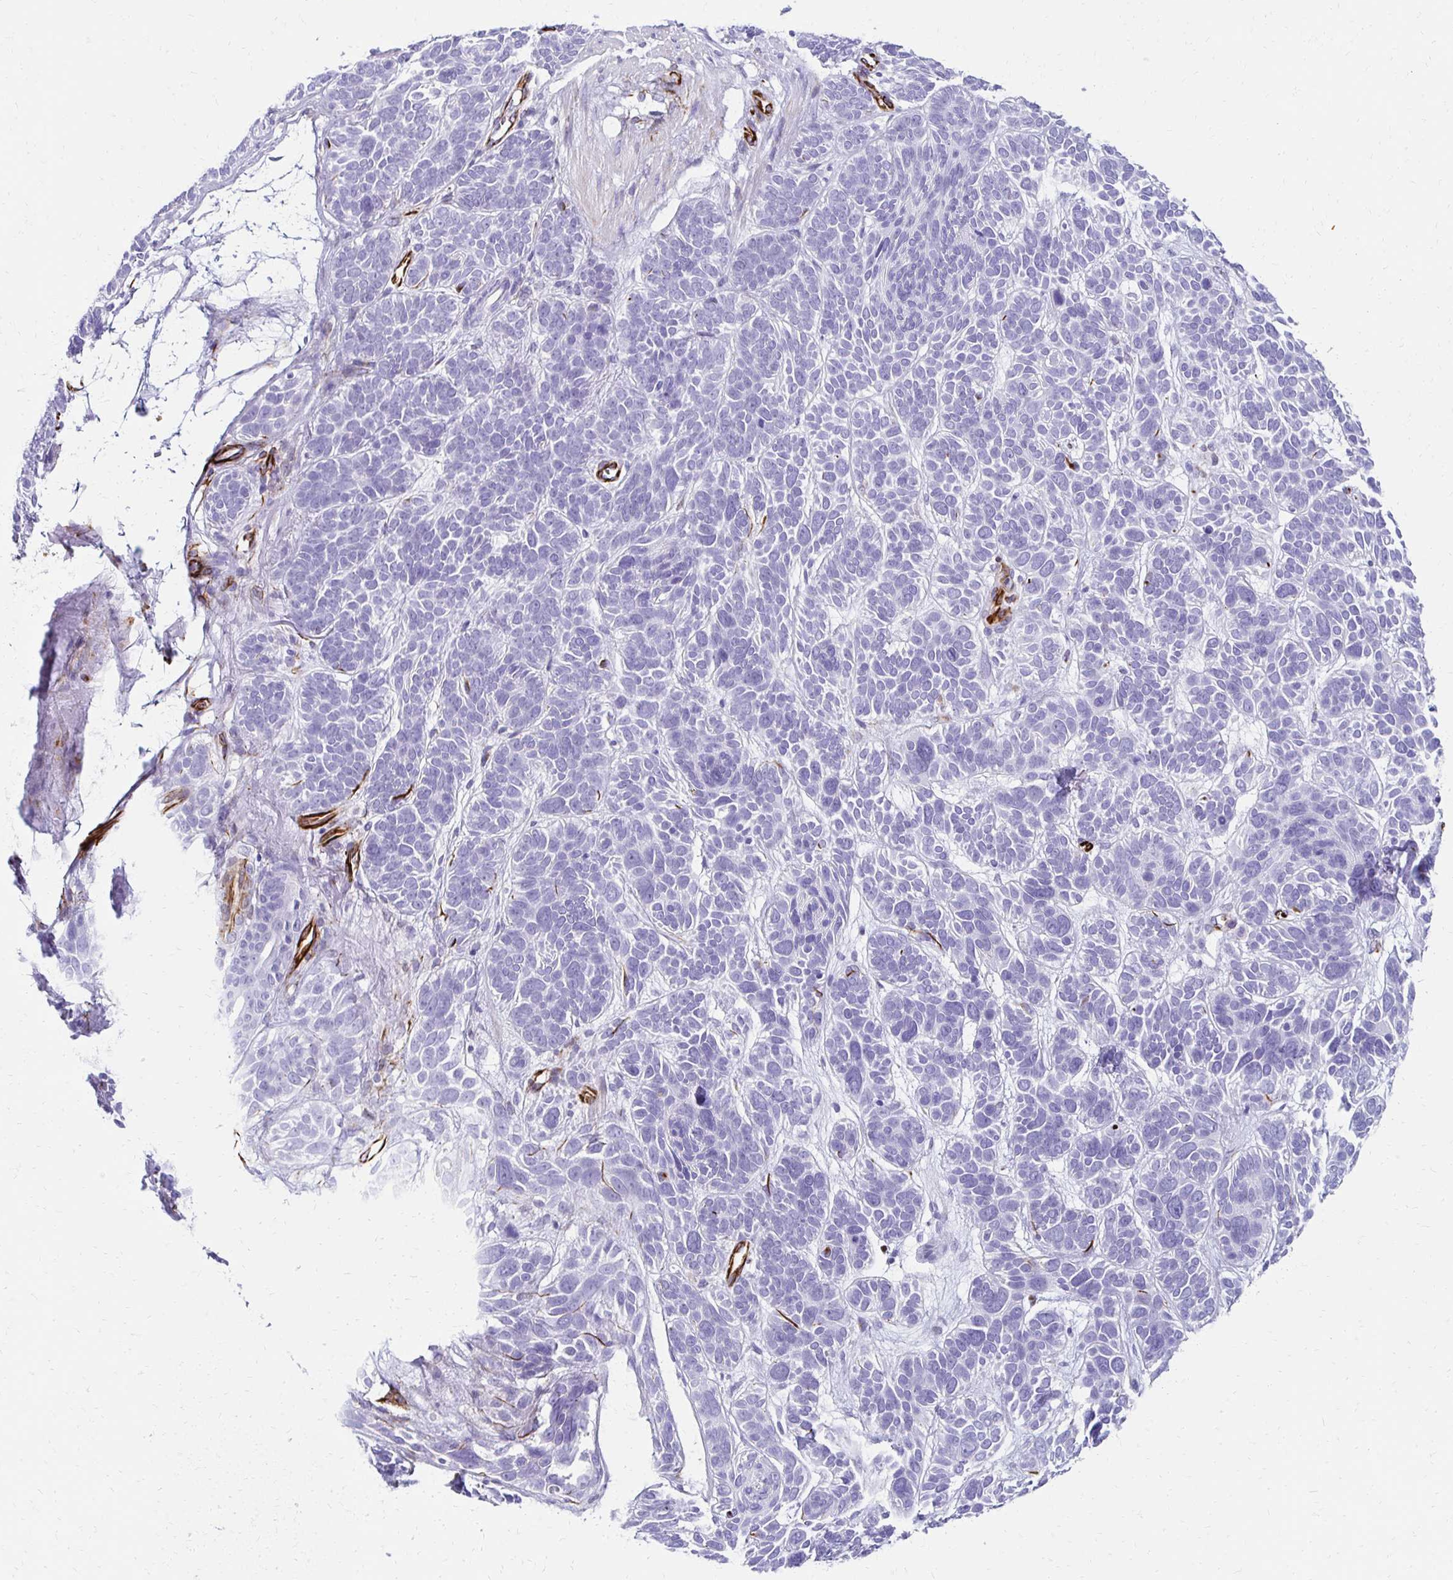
{"staining": {"intensity": "negative", "quantity": "none", "location": "none"}, "tissue": "skin cancer", "cell_type": "Tumor cells", "image_type": "cancer", "snomed": [{"axis": "morphology", "description": "Basal cell carcinoma"}, {"axis": "morphology", "description": "BCC, low aggressive"}, {"axis": "topography", "description": "Skin"}, {"axis": "topography", "description": "Skin of face"}], "caption": "Immunohistochemistry (IHC) image of neoplastic tissue: skin basal cell carcinoma stained with DAB demonstrates no significant protein expression in tumor cells.", "gene": "TMEM54", "patient": {"sex": "male", "age": 73}}